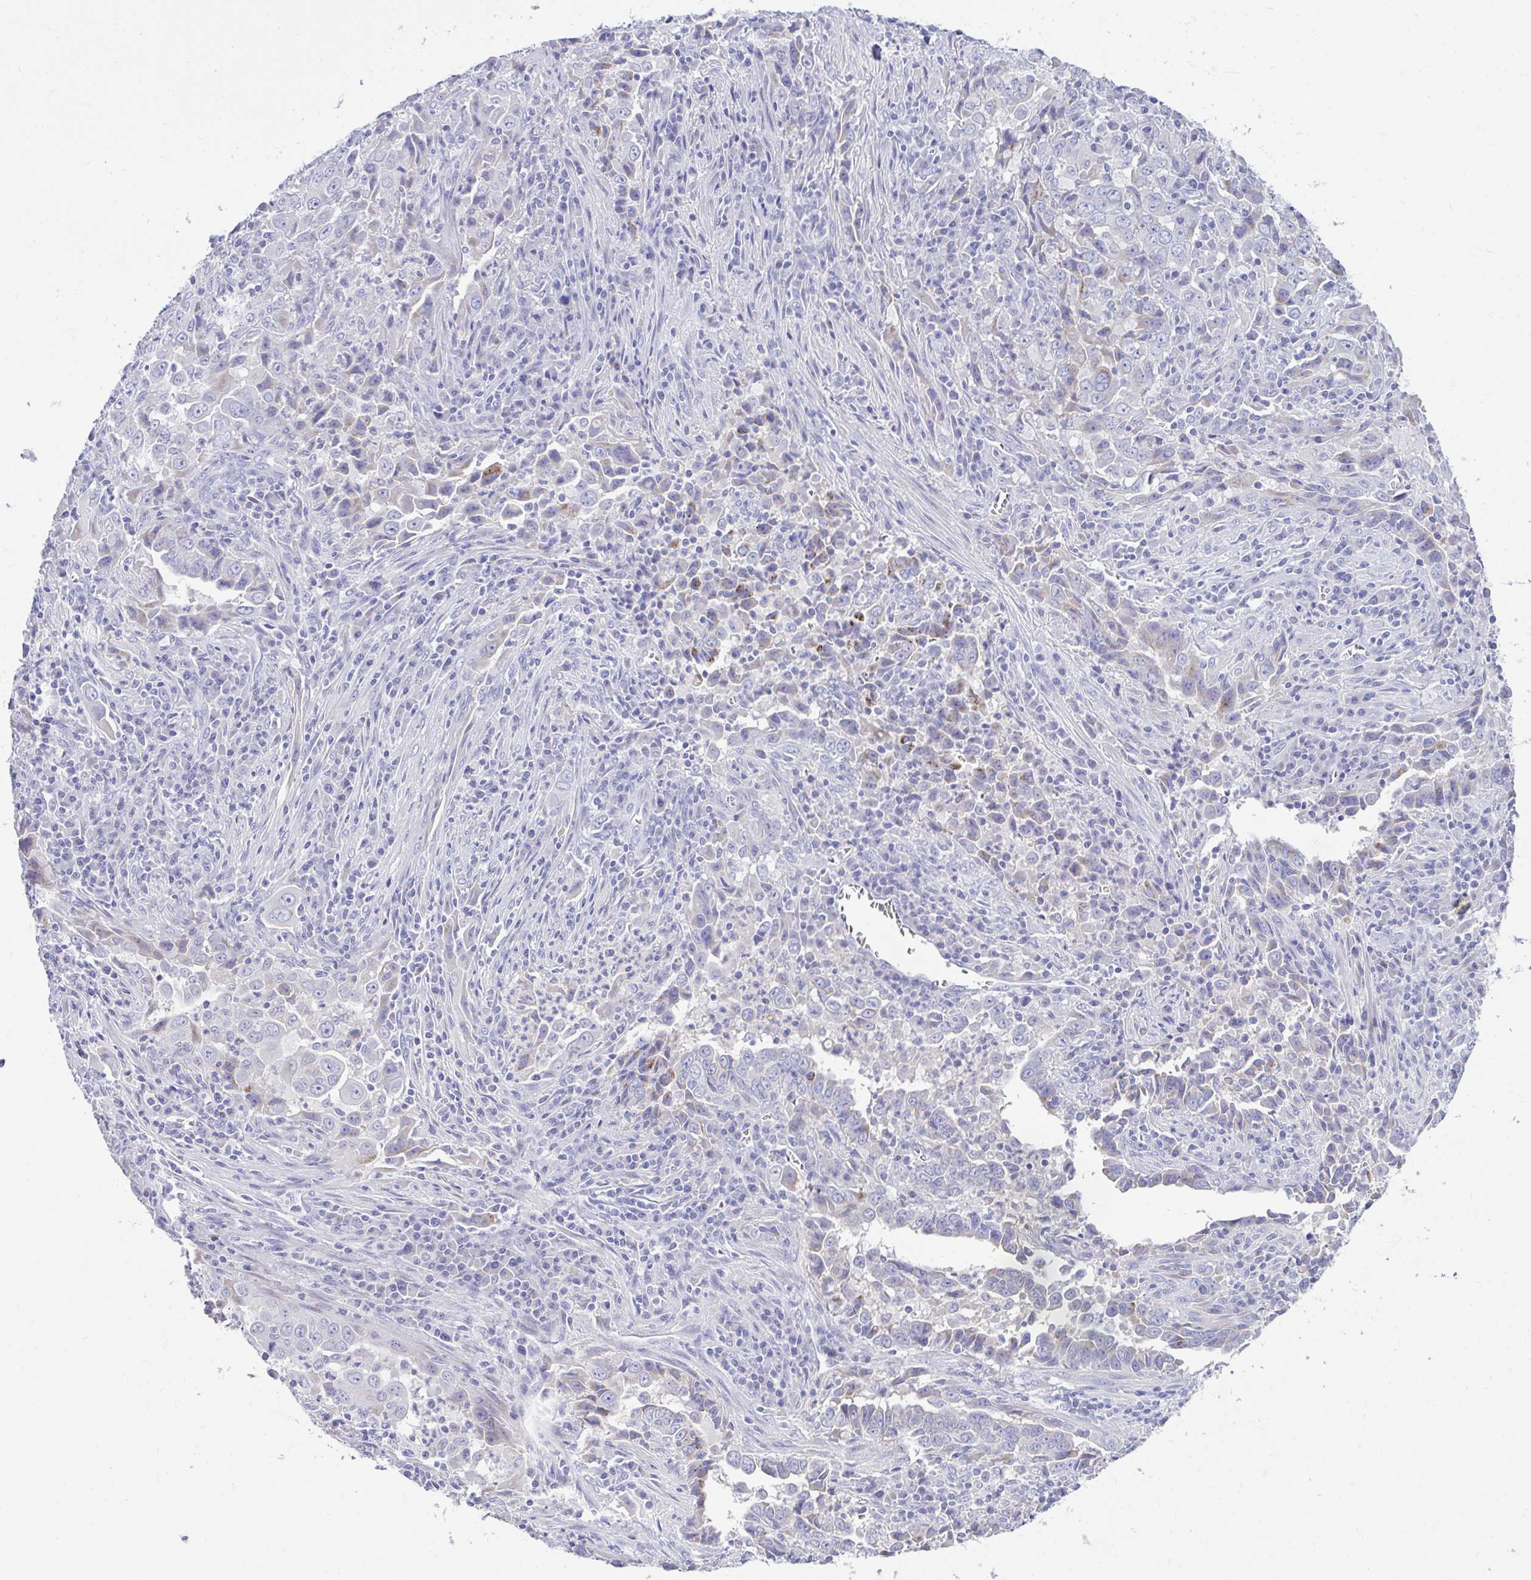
{"staining": {"intensity": "negative", "quantity": "none", "location": "none"}, "tissue": "lung cancer", "cell_type": "Tumor cells", "image_type": "cancer", "snomed": [{"axis": "morphology", "description": "Adenocarcinoma, NOS"}, {"axis": "topography", "description": "Lung"}], "caption": "A micrograph of human lung cancer (adenocarcinoma) is negative for staining in tumor cells.", "gene": "PLEKHH1", "patient": {"sex": "male", "age": 67}}